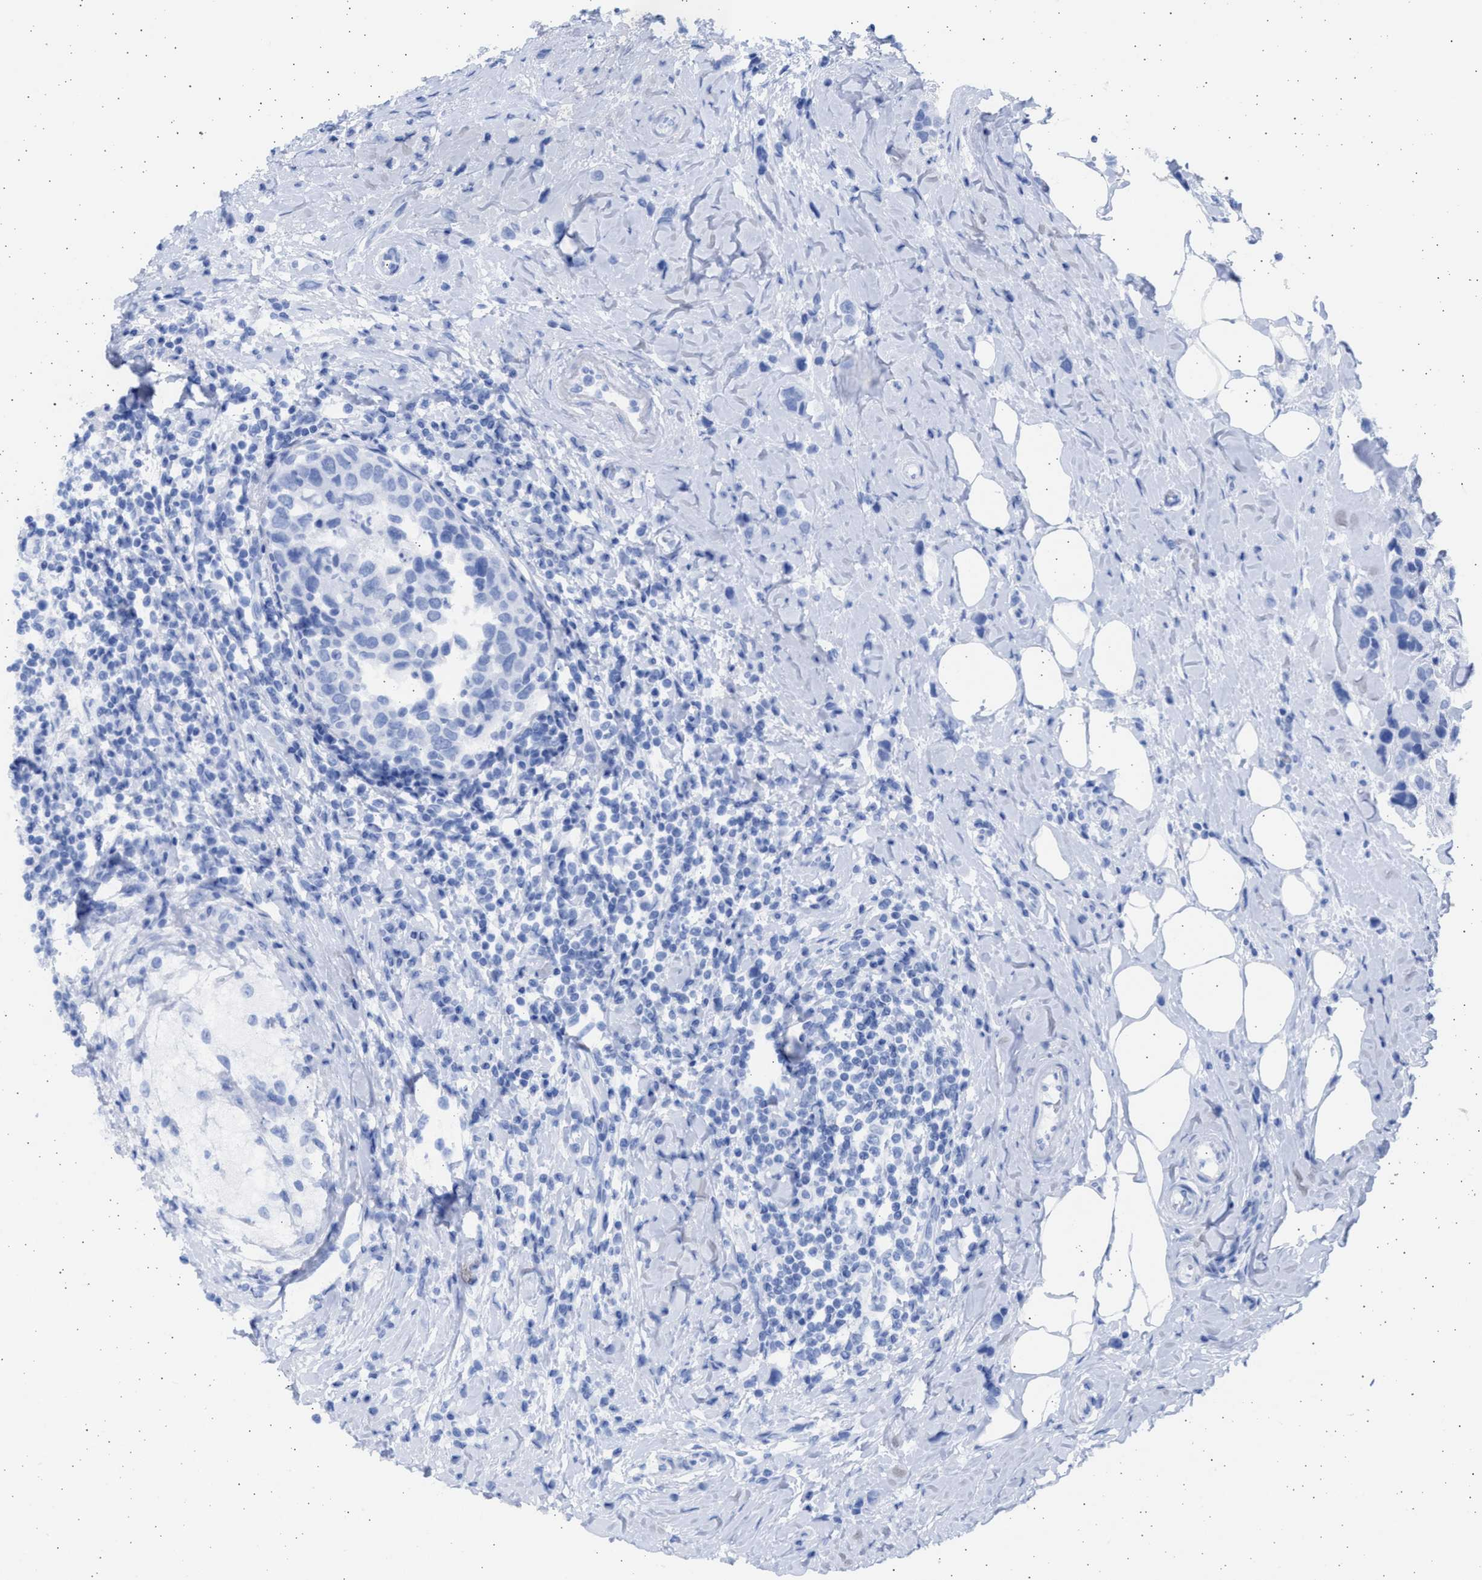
{"staining": {"intensity": "negative", "quantity": "none", "location": "none"}, "tissue": "breast cancer", "cell_type": "Tumor cells", "image_type": "cancer", "snomed": [{"axis": "morphology", "description": "Normal tissue, NOS"}, {"axis": "morphology", "description": "Duct carcinoma"}, {"axis": "topography", "description": "Breast"}], "caption": "Tumor cells are negative for brown protein staining in breast cancer (invasive ductal carcinoma).", "gene": "ALDOC", "patient": {"sex": "female", "age": 50}}